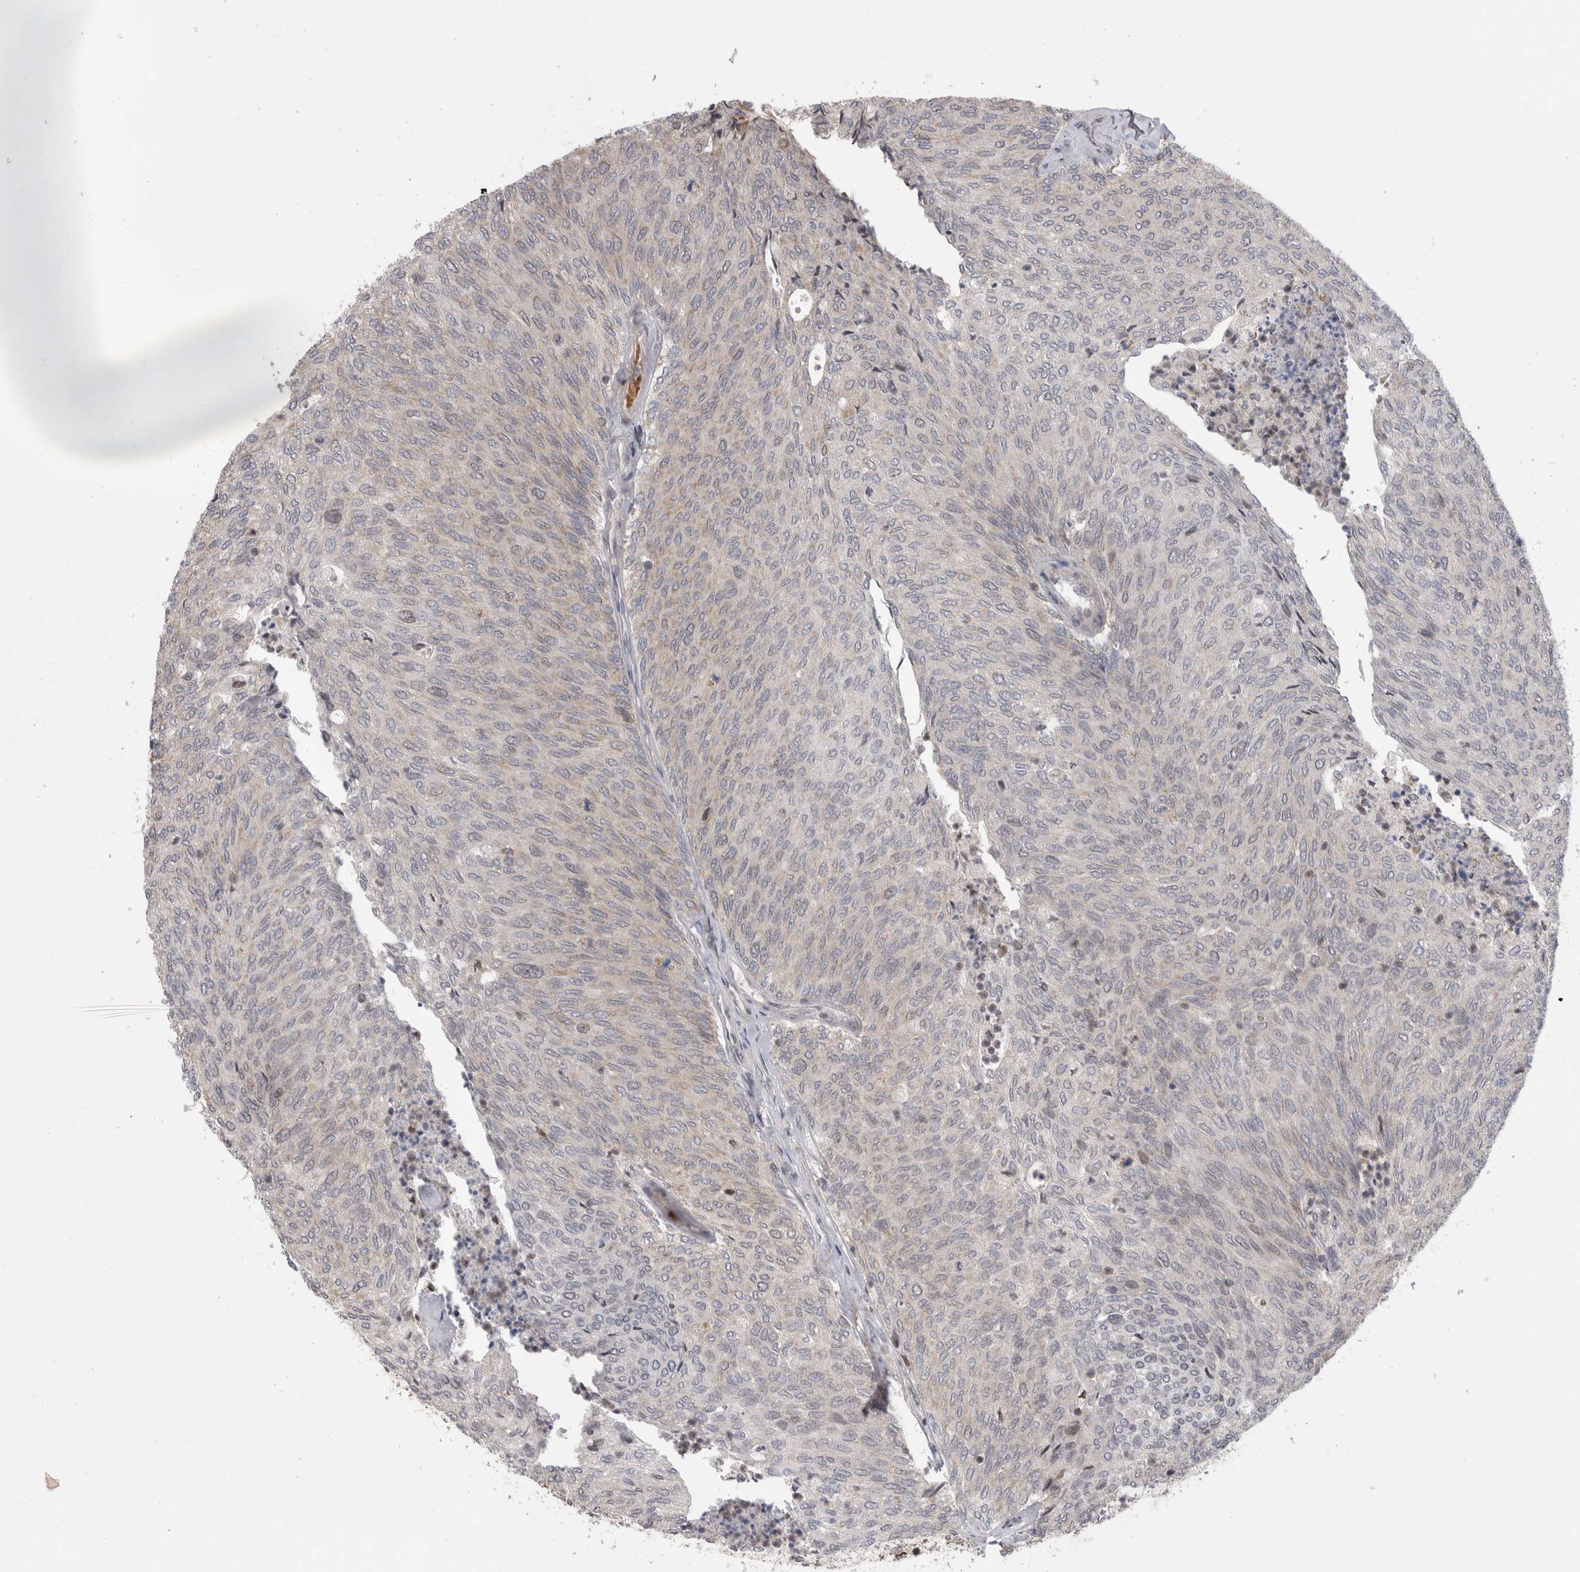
{"staining": {"intensity": "negative", "quantity": "none", "location": "none"}, "tissue": "urothelial cancer", "cell_type": "Tumor cells", "image_type": "cancer", "snomed": [{"axis": "morphology", "description": "Urothelial carcinoma, Low grade"}, {"axis": "topography", "description": "Urinary bladder"}], "caption": "Immunohistochemistry micrograph of neoplastic tissue: urothelial cancer stained with DAB (3,3'-diaminobenzidine) shows no significant protein staining in tumor cells.", "gene": "DARS2", "patient": {"sex": "female", "age": 79}}